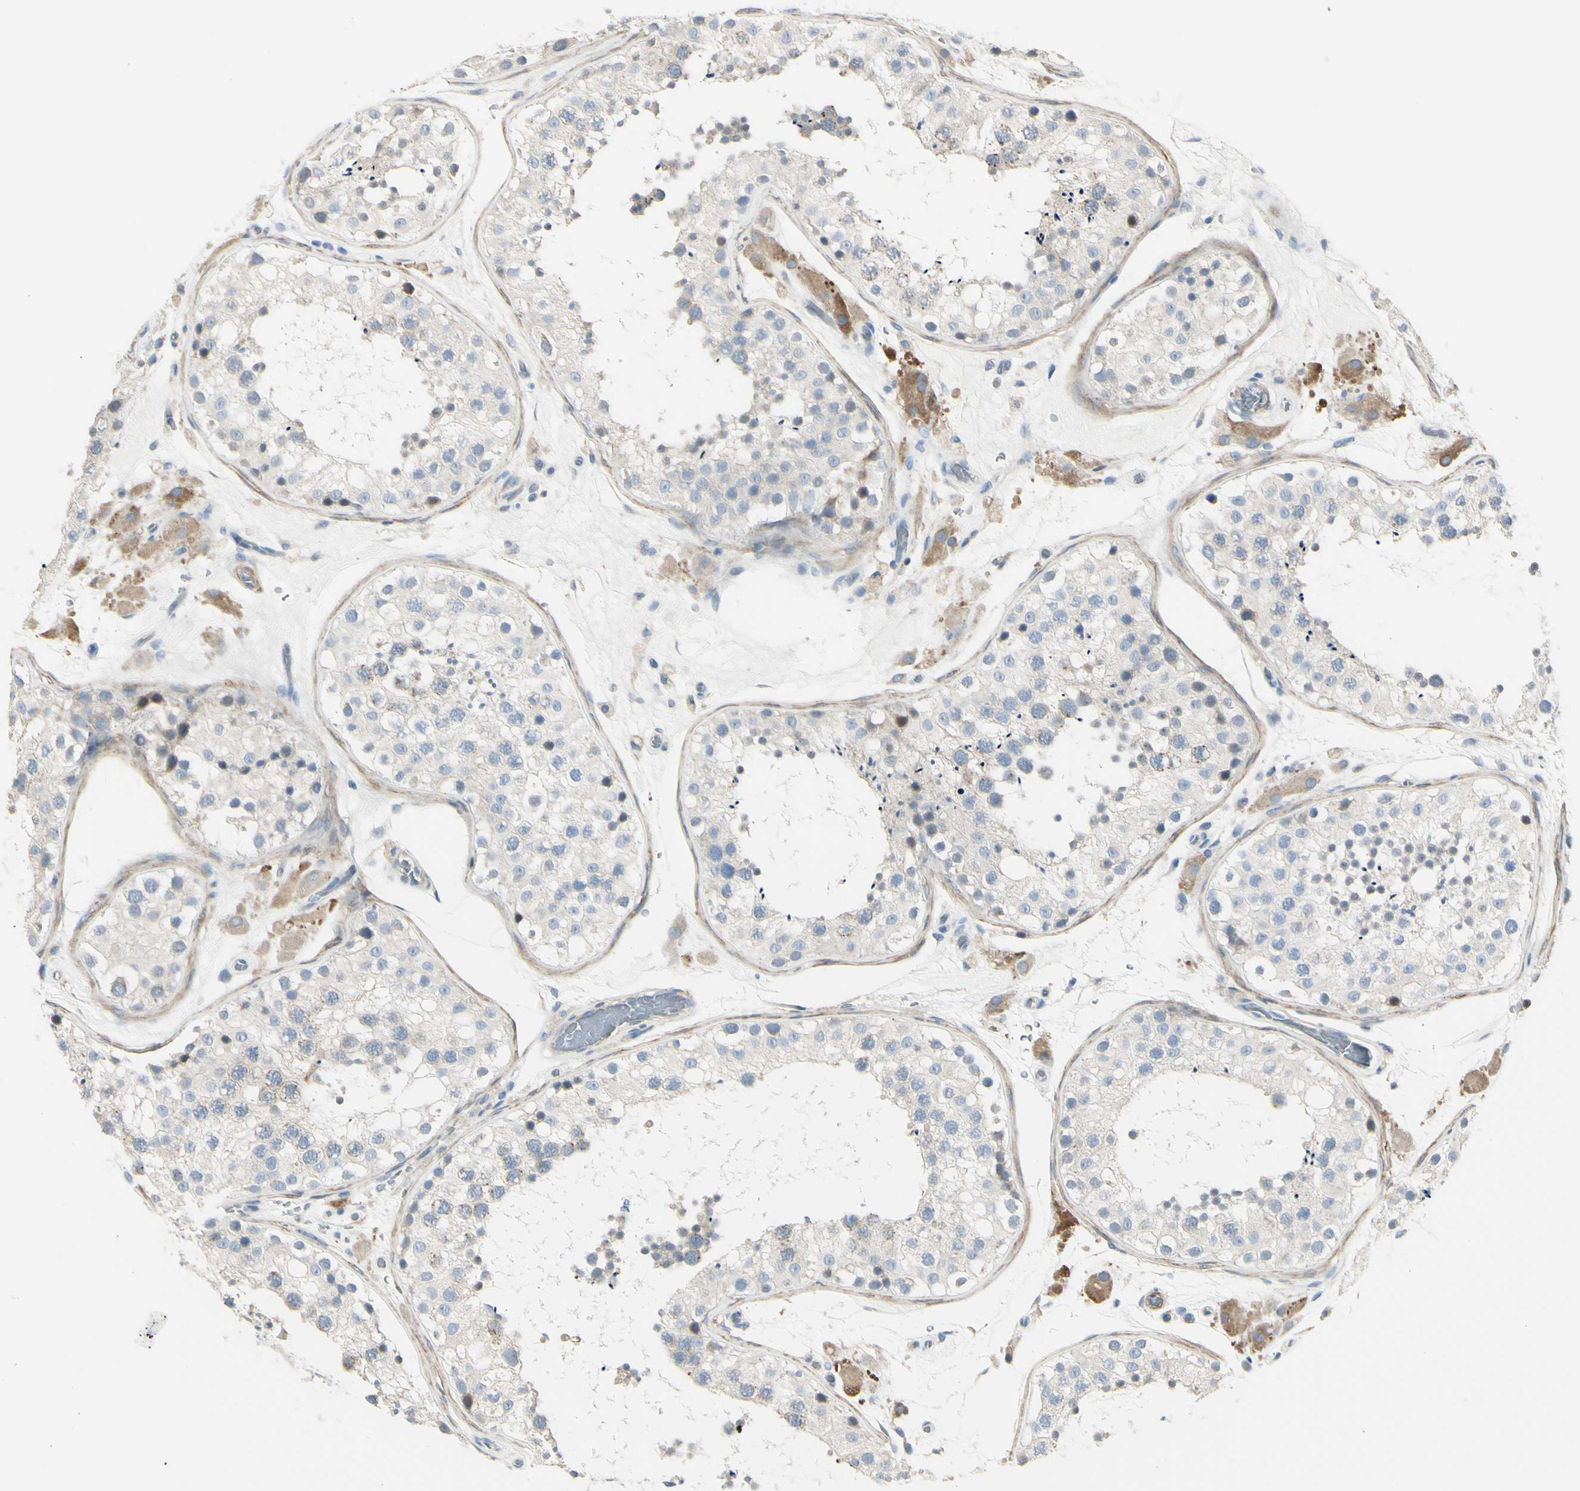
{"staining": {"intensity": "negative", "quantity": "none", "location": "none"}, "tissue": "testis", "cell_type": "Cells in seminiferous ducts", "image_type": "normal", "snomed": [{"axis": "morphology", "description": "Normal tissue, NOS"}, {"axis": "topography", "description": "Testis"}, {"axis": "topography", "description": "Epididymis"}], "caption": "Immunohistochemical staining of unremarkable testis displays no significant positivity in cells in seminiferous ducts. (Immunohistochemistry, brightfield microscopy, high magnification).", "gene": "NCBP2L", "patient": {"sex": "male", "age": 26}}